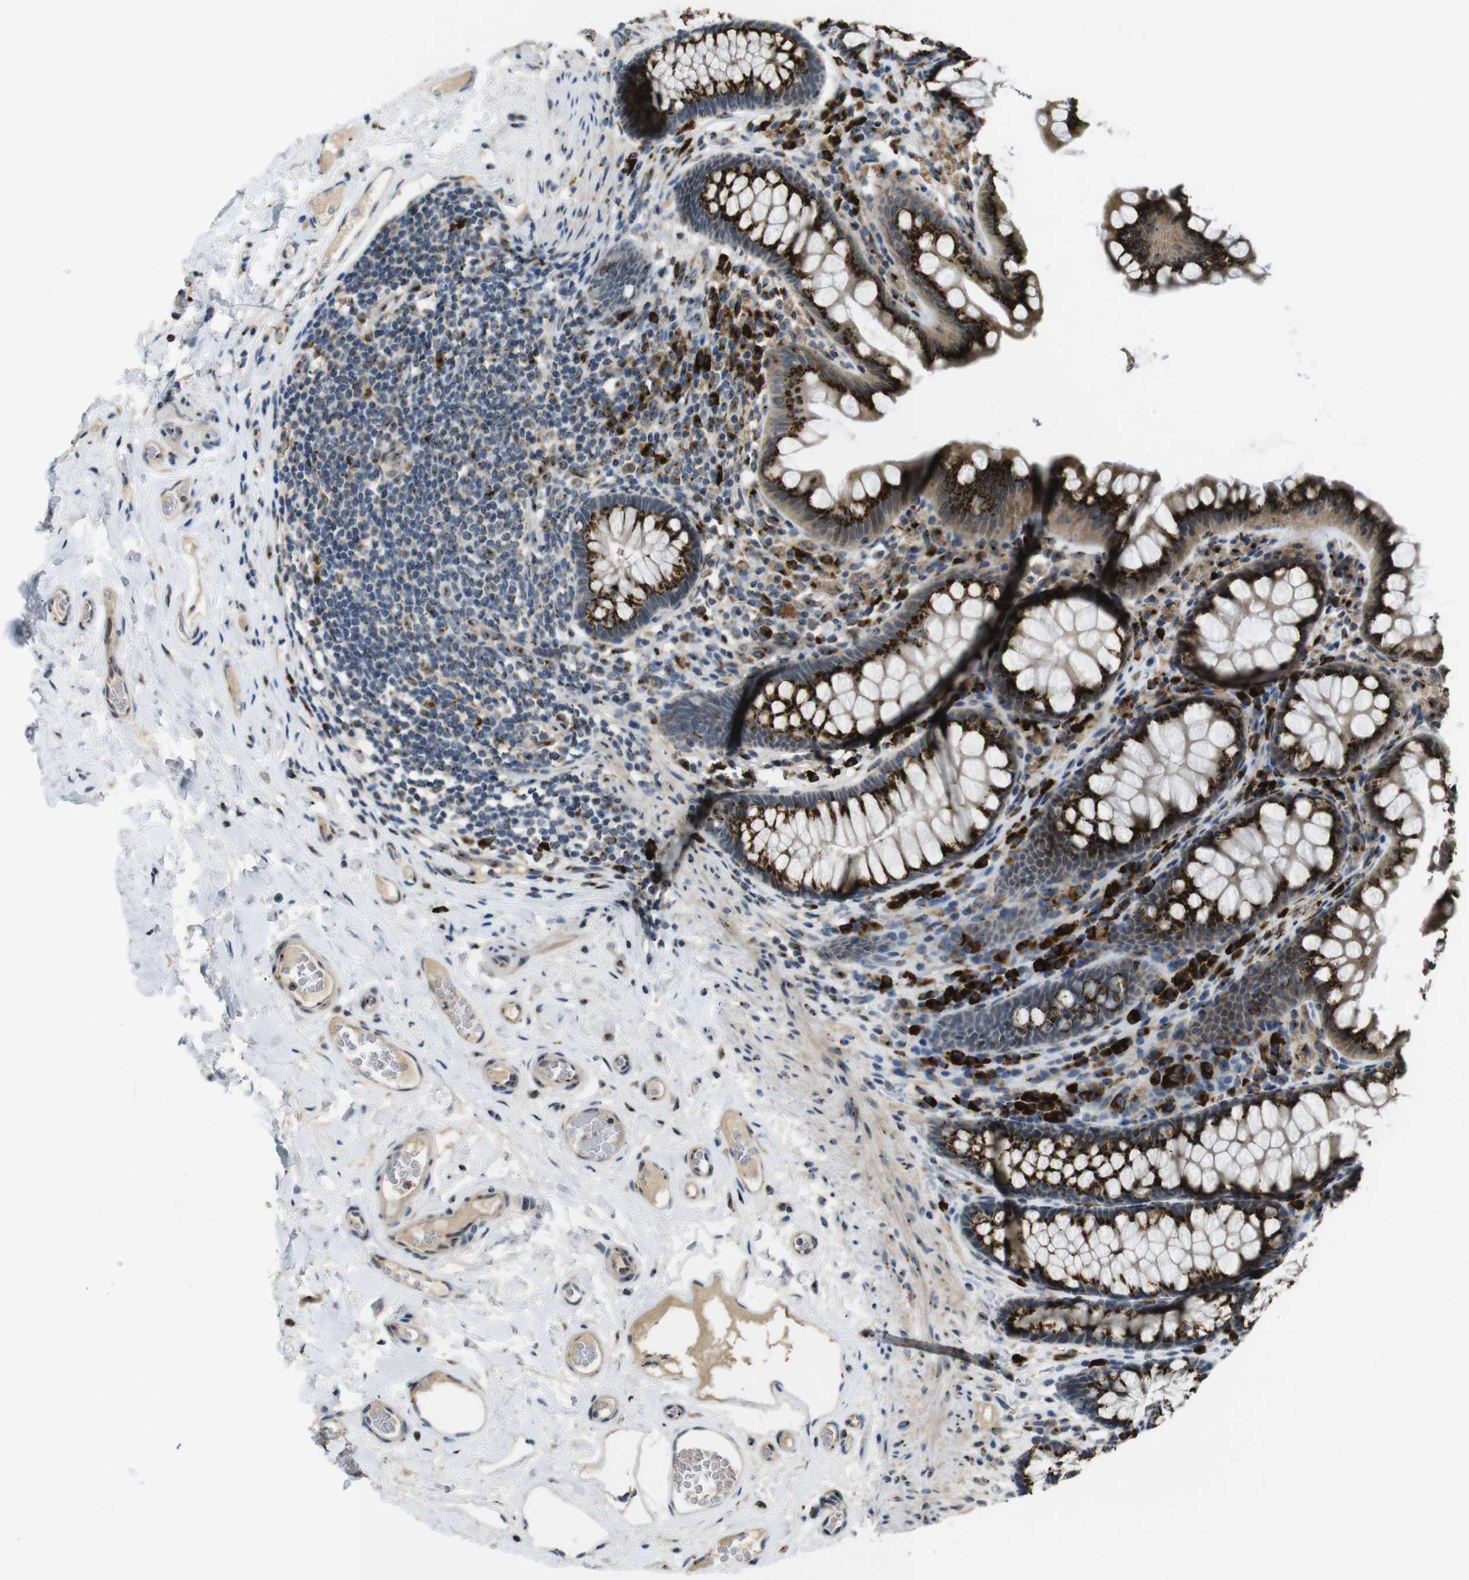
{"staining": {"intensity": "moderate", "quantity": ">75%", "location": "cytoplasmic/membranous"}, "tissue": "colon", "cell_type": "Endothelial cells", "image_type": "normal", "snomed": [{"axis": "morphology", "description": "Normal tissue, NOS"}, {"axis": "topography", "description": "Colon"}], "caption": "This image demonstrates immunohistochemistry (IHC) staining of normal colon, with medium moderate cytoplasmic/membranous positivity in about >75% of endothelial cells.", "gene": "ZFPL1", "patient": {"sex": "female", "age": 55}}